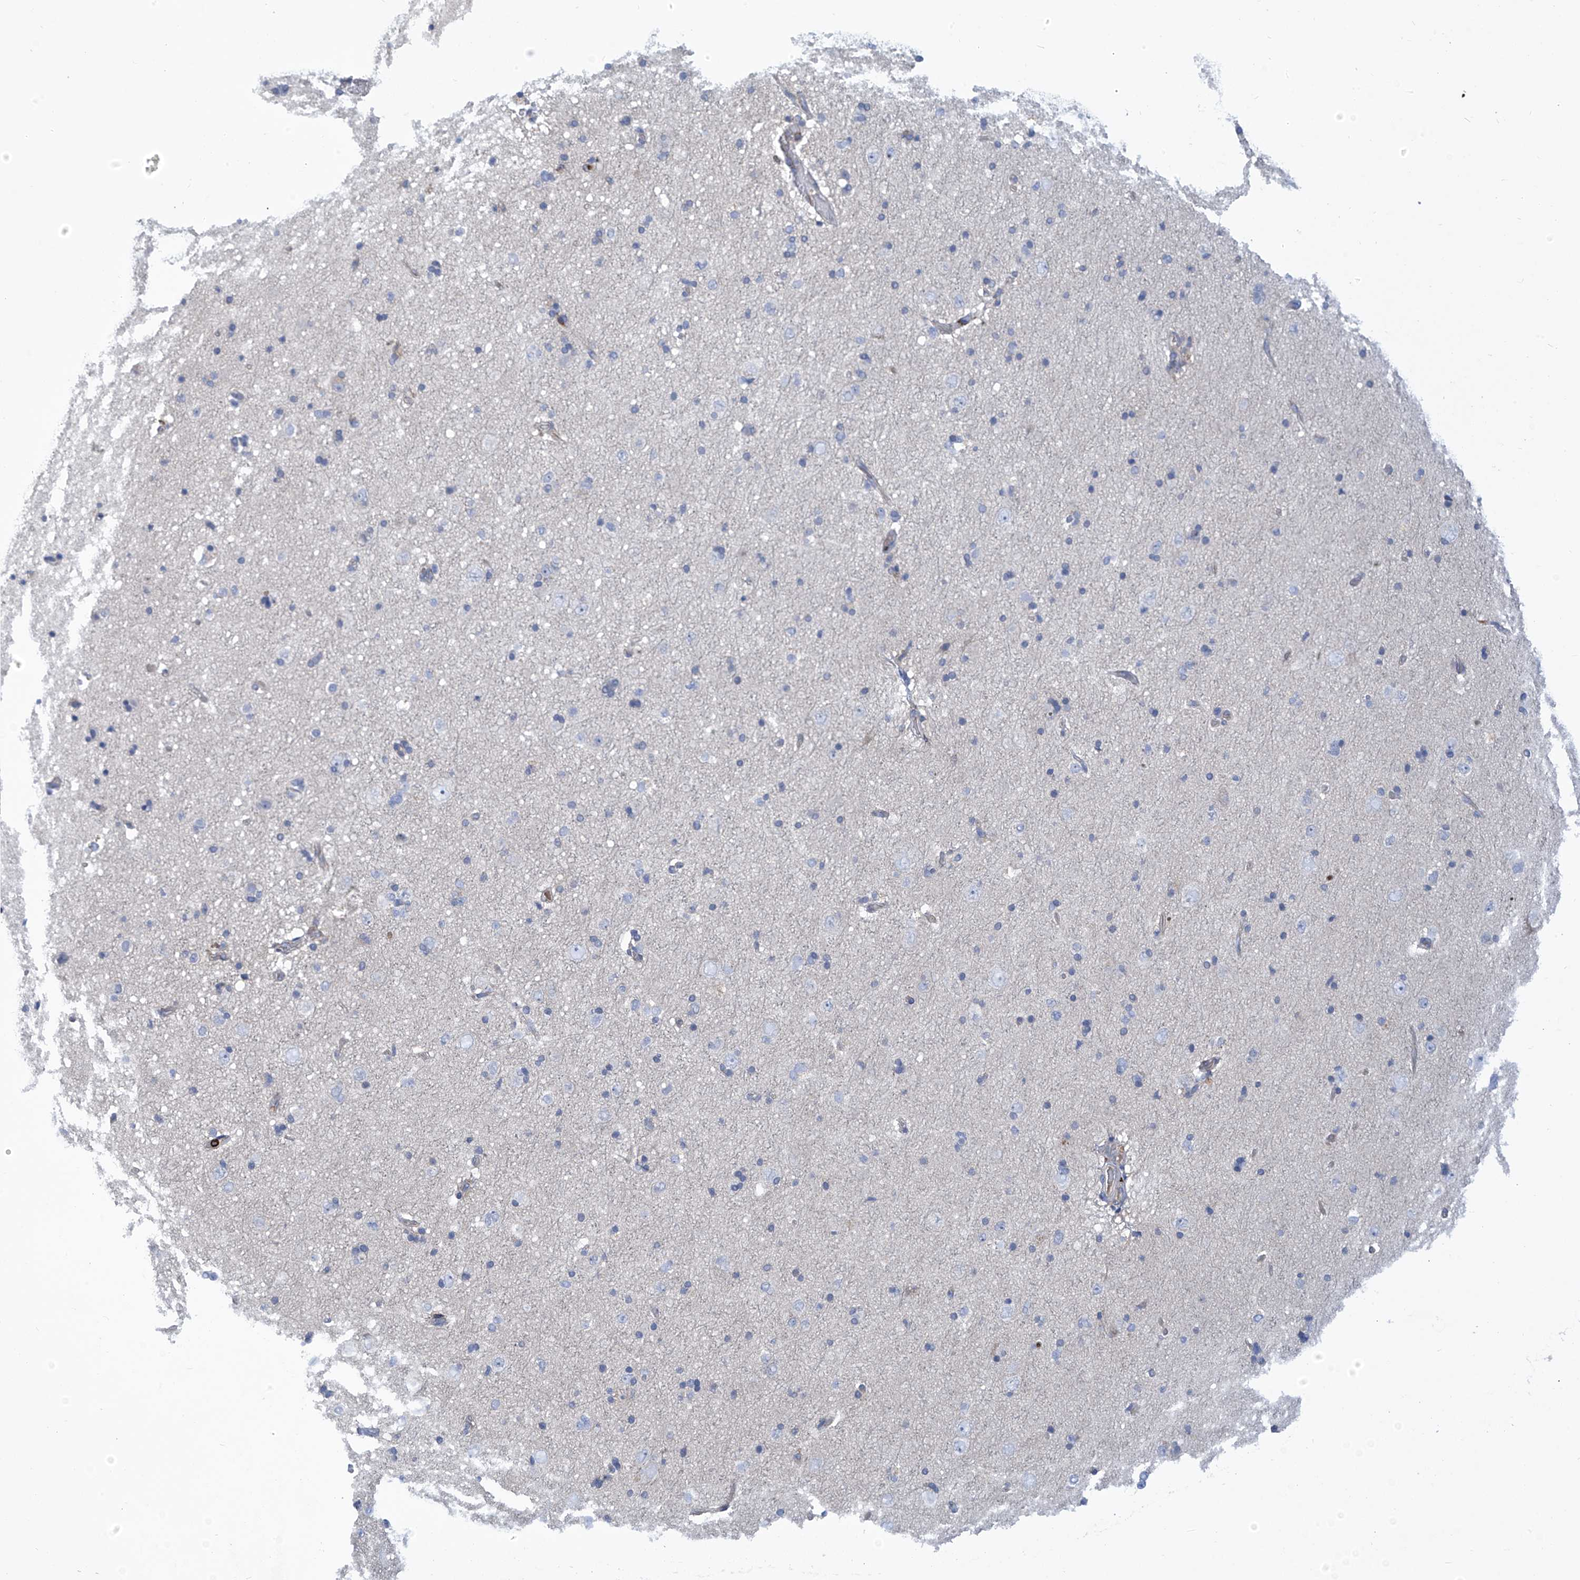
{"staining": {"intensity": "negative", "quantity": "none", "location": "none"}, "tissue": "cerebral cortex", "cell_type": "Endothelial cells", "image_type": "normal", "snomed": [{"axis": "morphology", "description": "Normal tissue, NOS"}, {"axis": "topography", "description": "Cerebral cortex"}], "caption": "The histopathology image reveals no significant staining in endothelial cells of cerebral cortex.", "gene": "IBA57", "patient": {"sex": "male", "age": 34}}